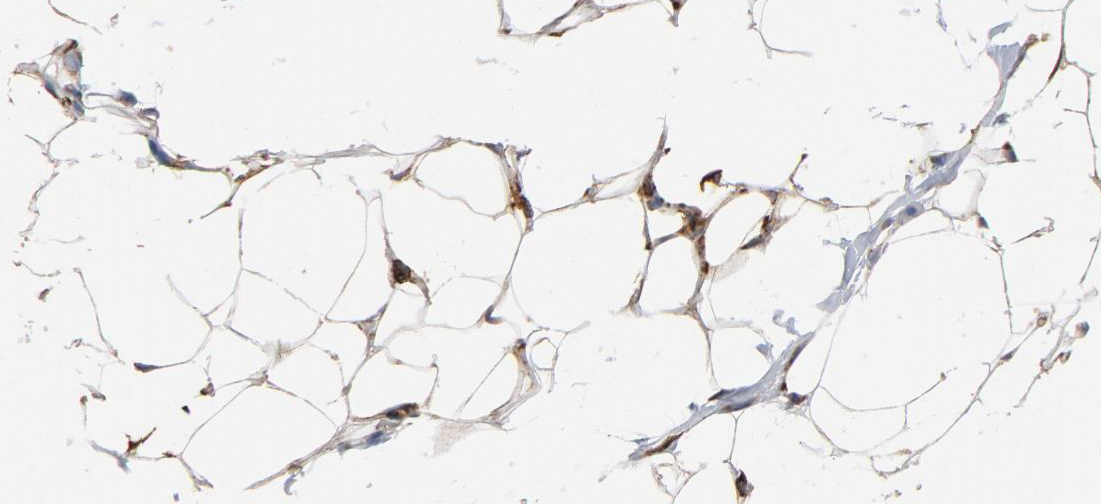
{"staining": {"intensity": "moderate", "quantity": ">75%", "location": "cytoplasmic/membranous"}, "tissue": "adipose tissue", "cell_type": "Adipocytes", "image_type": "normal", "snomed": [{"axis": "morphology", "description": "Normal tissue, NOS"}, {"axis": "topography", "description": "Soft tissue"}], "caption": "Adipocytes show medium levels of moderate cytoplasmic/membranous staining in about >75% of cells in normal human adipose tissue.", "gene": "SERPINH1", "patient": {"sex": "male", "age": 26}}